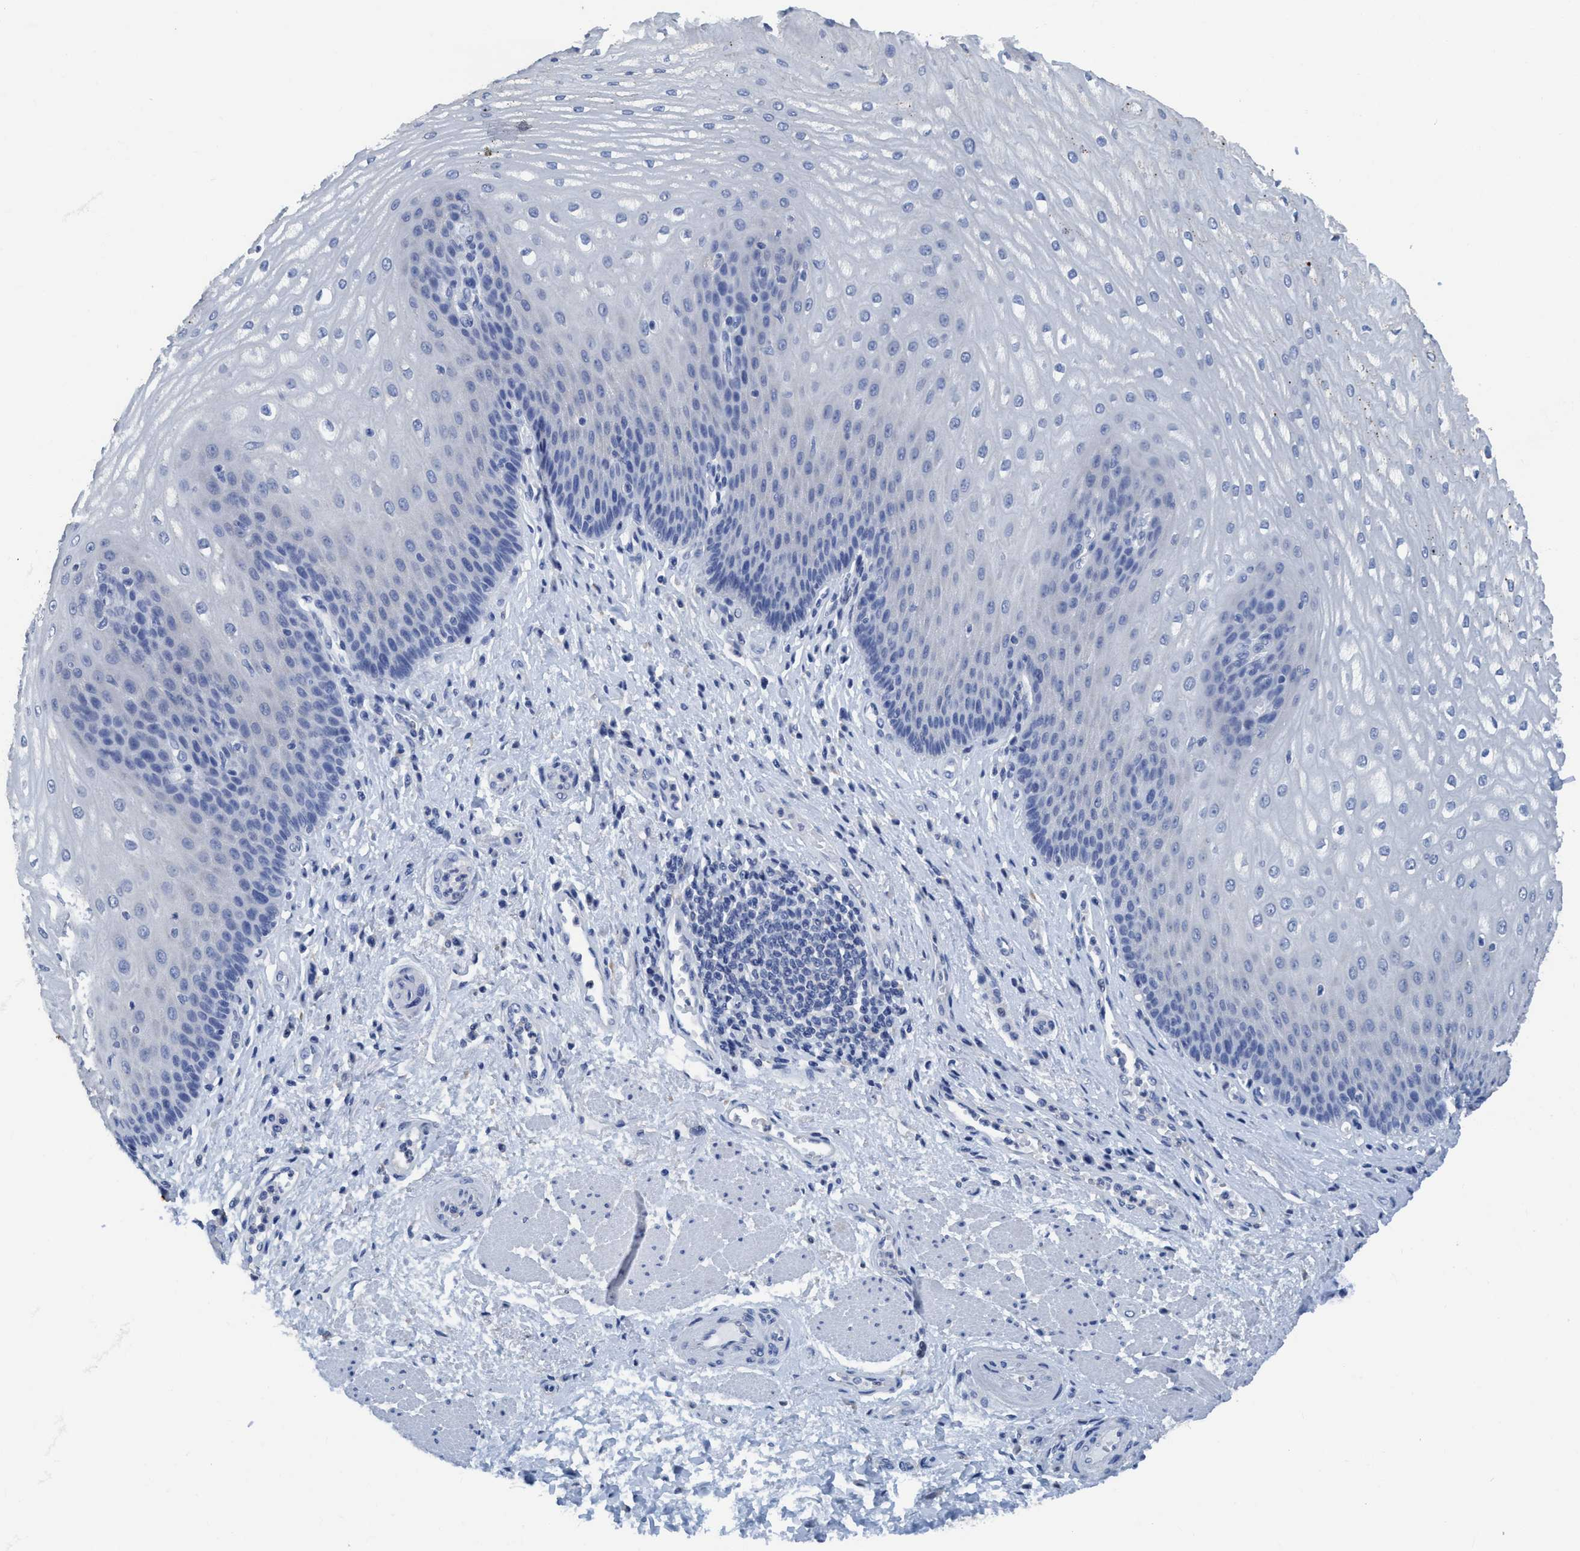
{"staining": {"intensity": "negative", "quantity": "none", "location": "none"}, "tissue": "esophagus", "cell_type": "Squamous epithelial cells", "image_type": "normal", "snomed": [{"axis": "morphology", "description": "Normal tissue, NOS"}, {"axis": "topography", "description": "Esophagus"}], "caption": "IHC of unremarkable human esophagus shows no positivity in squamous epithelial cells.", "gene": "DNAI1", "patient": {"sex": "male", "age": 54}}